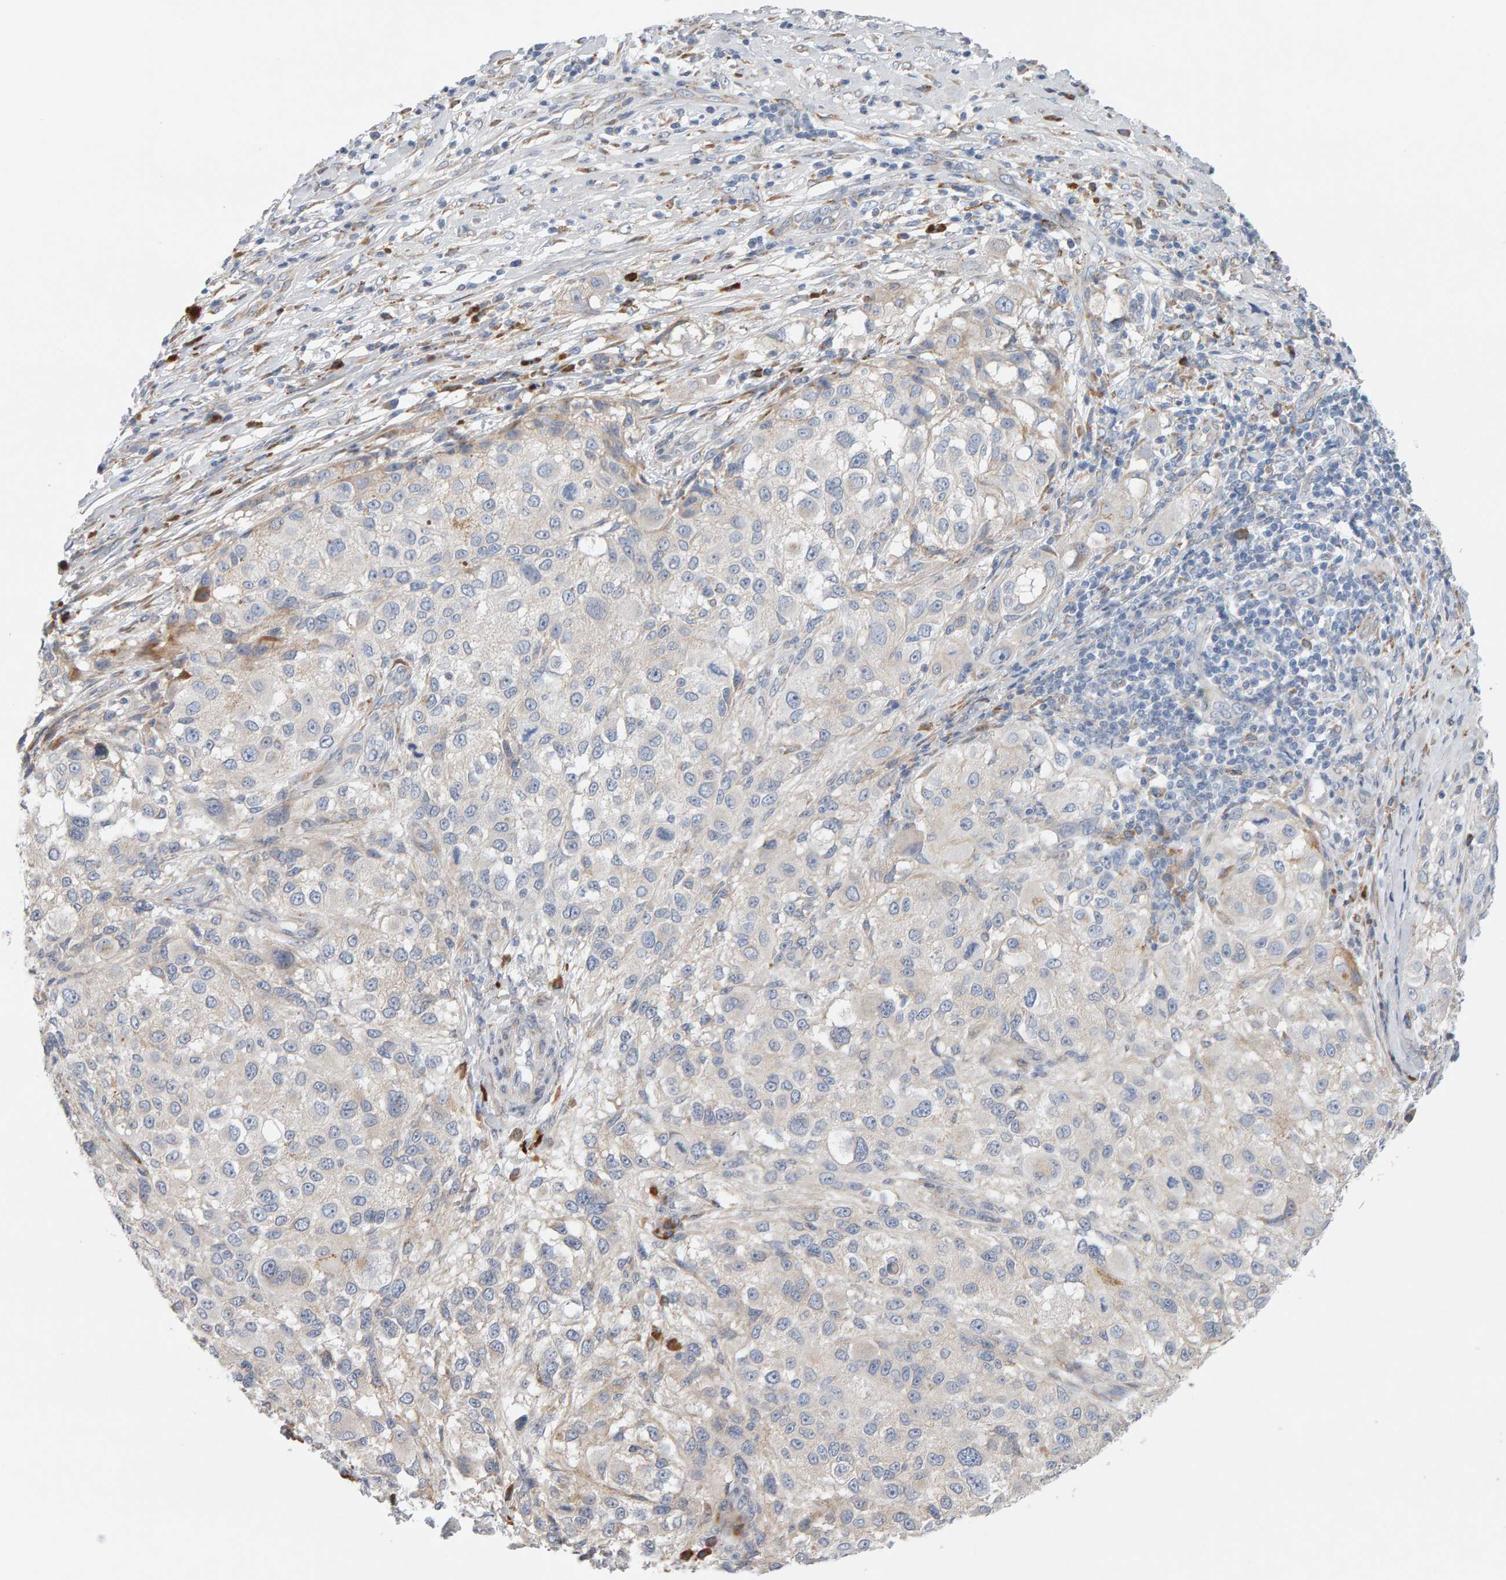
{"staining": {"intensity": "negative", "quantity": "none", "location": "none"}, "tissue": "melanoma", "cell_type": "Tumor cells", "image_type": "cancer", "snomed": [{"axis": "morphology", "description": "Necrosis, NOS"}, {"axis": "morphology", "description": "Malignant melanoma, NOS"}, {"axis": "topography", "description": "Skin"}], "caption": "Immunohistochemistry (IHC) histopathology image of human melanoma stained for a protein (brown), which reveals no positivity in tumor cells.", "gene": "ENGASE", "patient": {"sex": "female", "age": 87}}